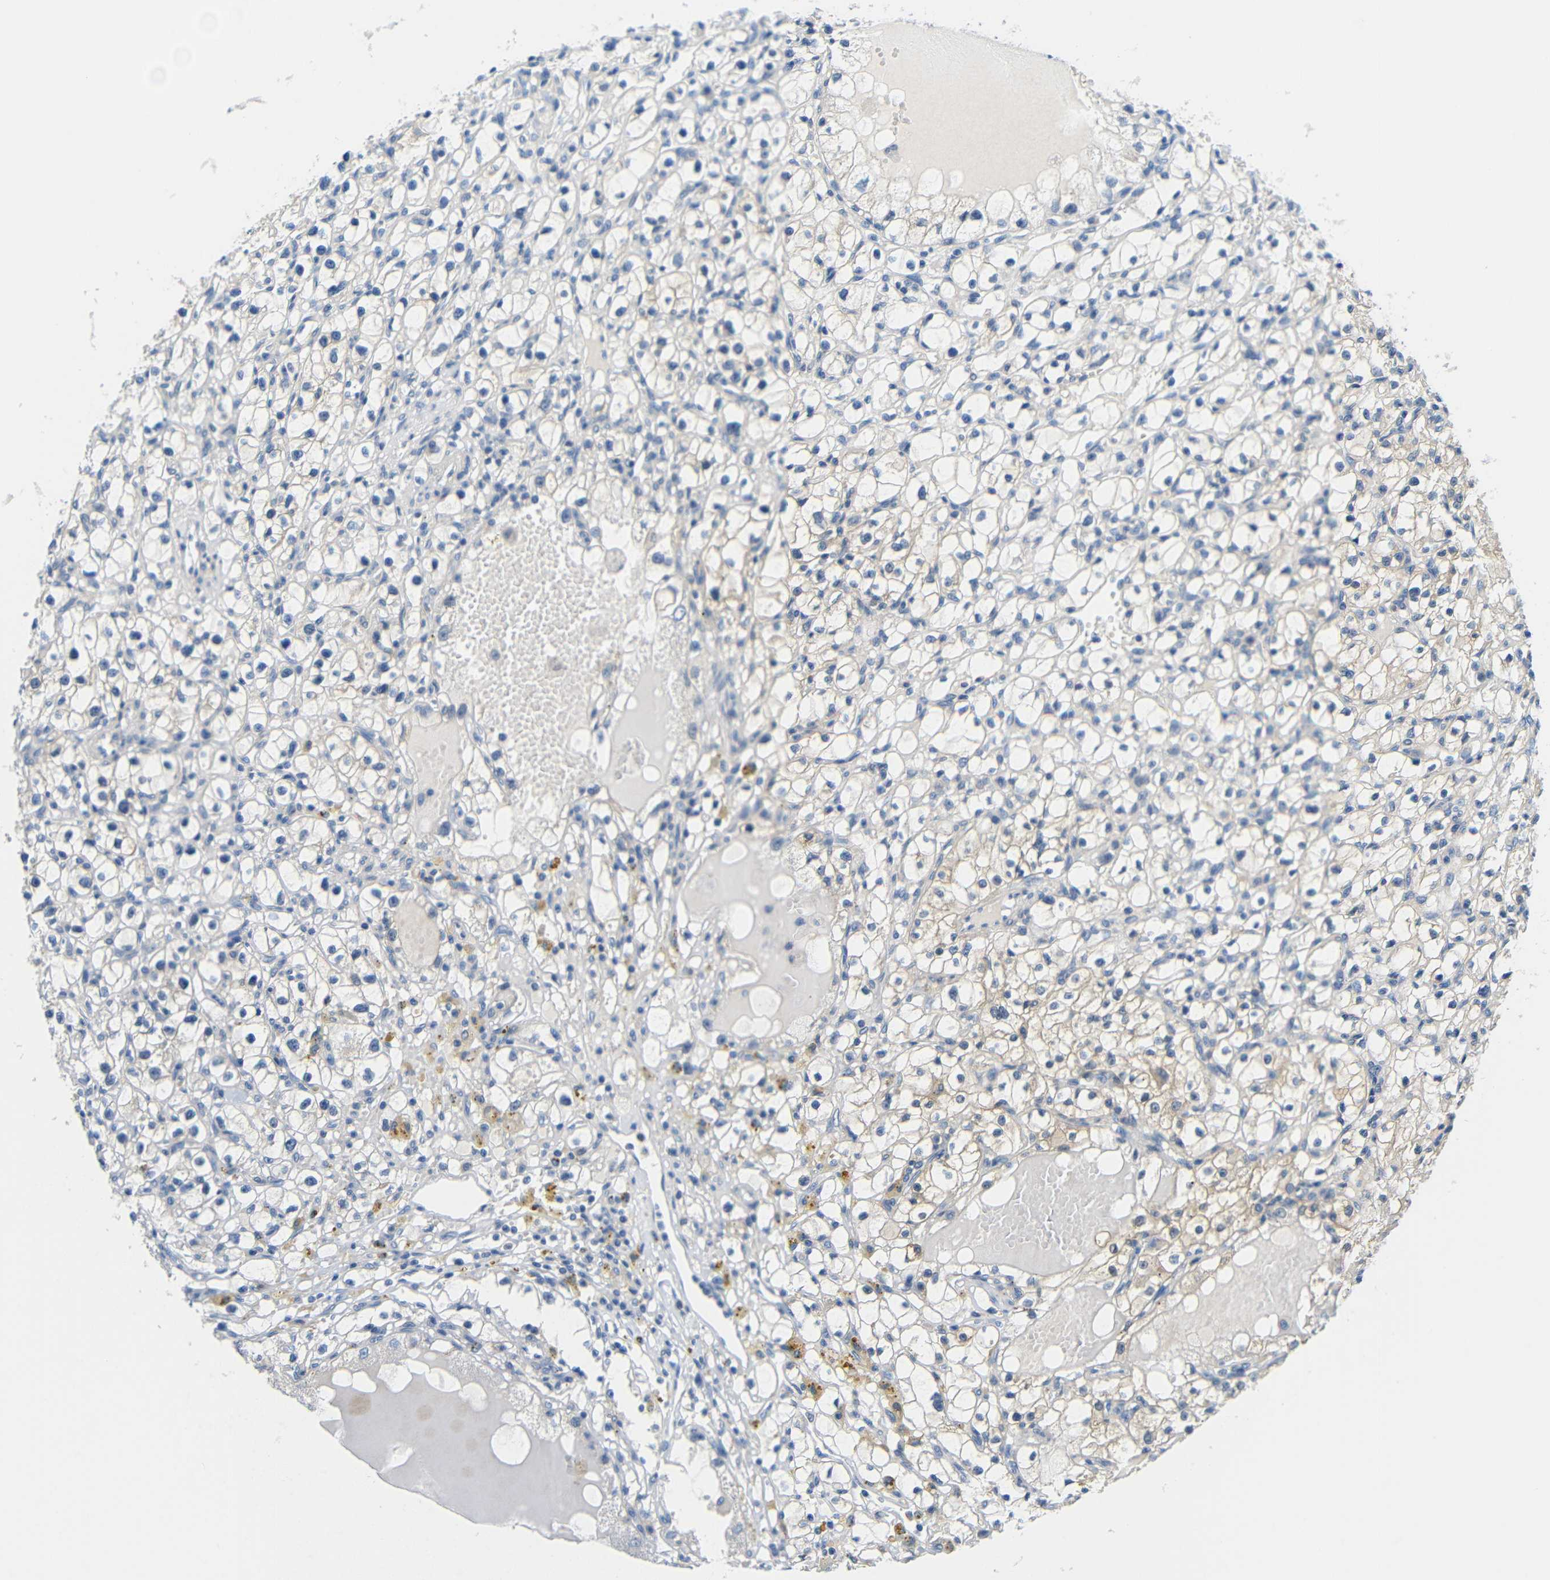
{"staining": {"intensity": "weak", "quantity": "<25%", "location": "cytoplasmic/membranous"}, "tissue": "renal cancer", "cell_type": "Tumor cells", "image_type": "cancer", "snomed": [{"axis": "morphology", "description": "Adenocarcinoma, NOS"}, {"axis": "topography", "description": "Kidney"}], "caption": "The IHC micrograph has no significant positivity in tumor cells of renal adenocarcinoma tissue.", "gene": "NEGR1", "patient": {"sex": "male", "age": 56}}